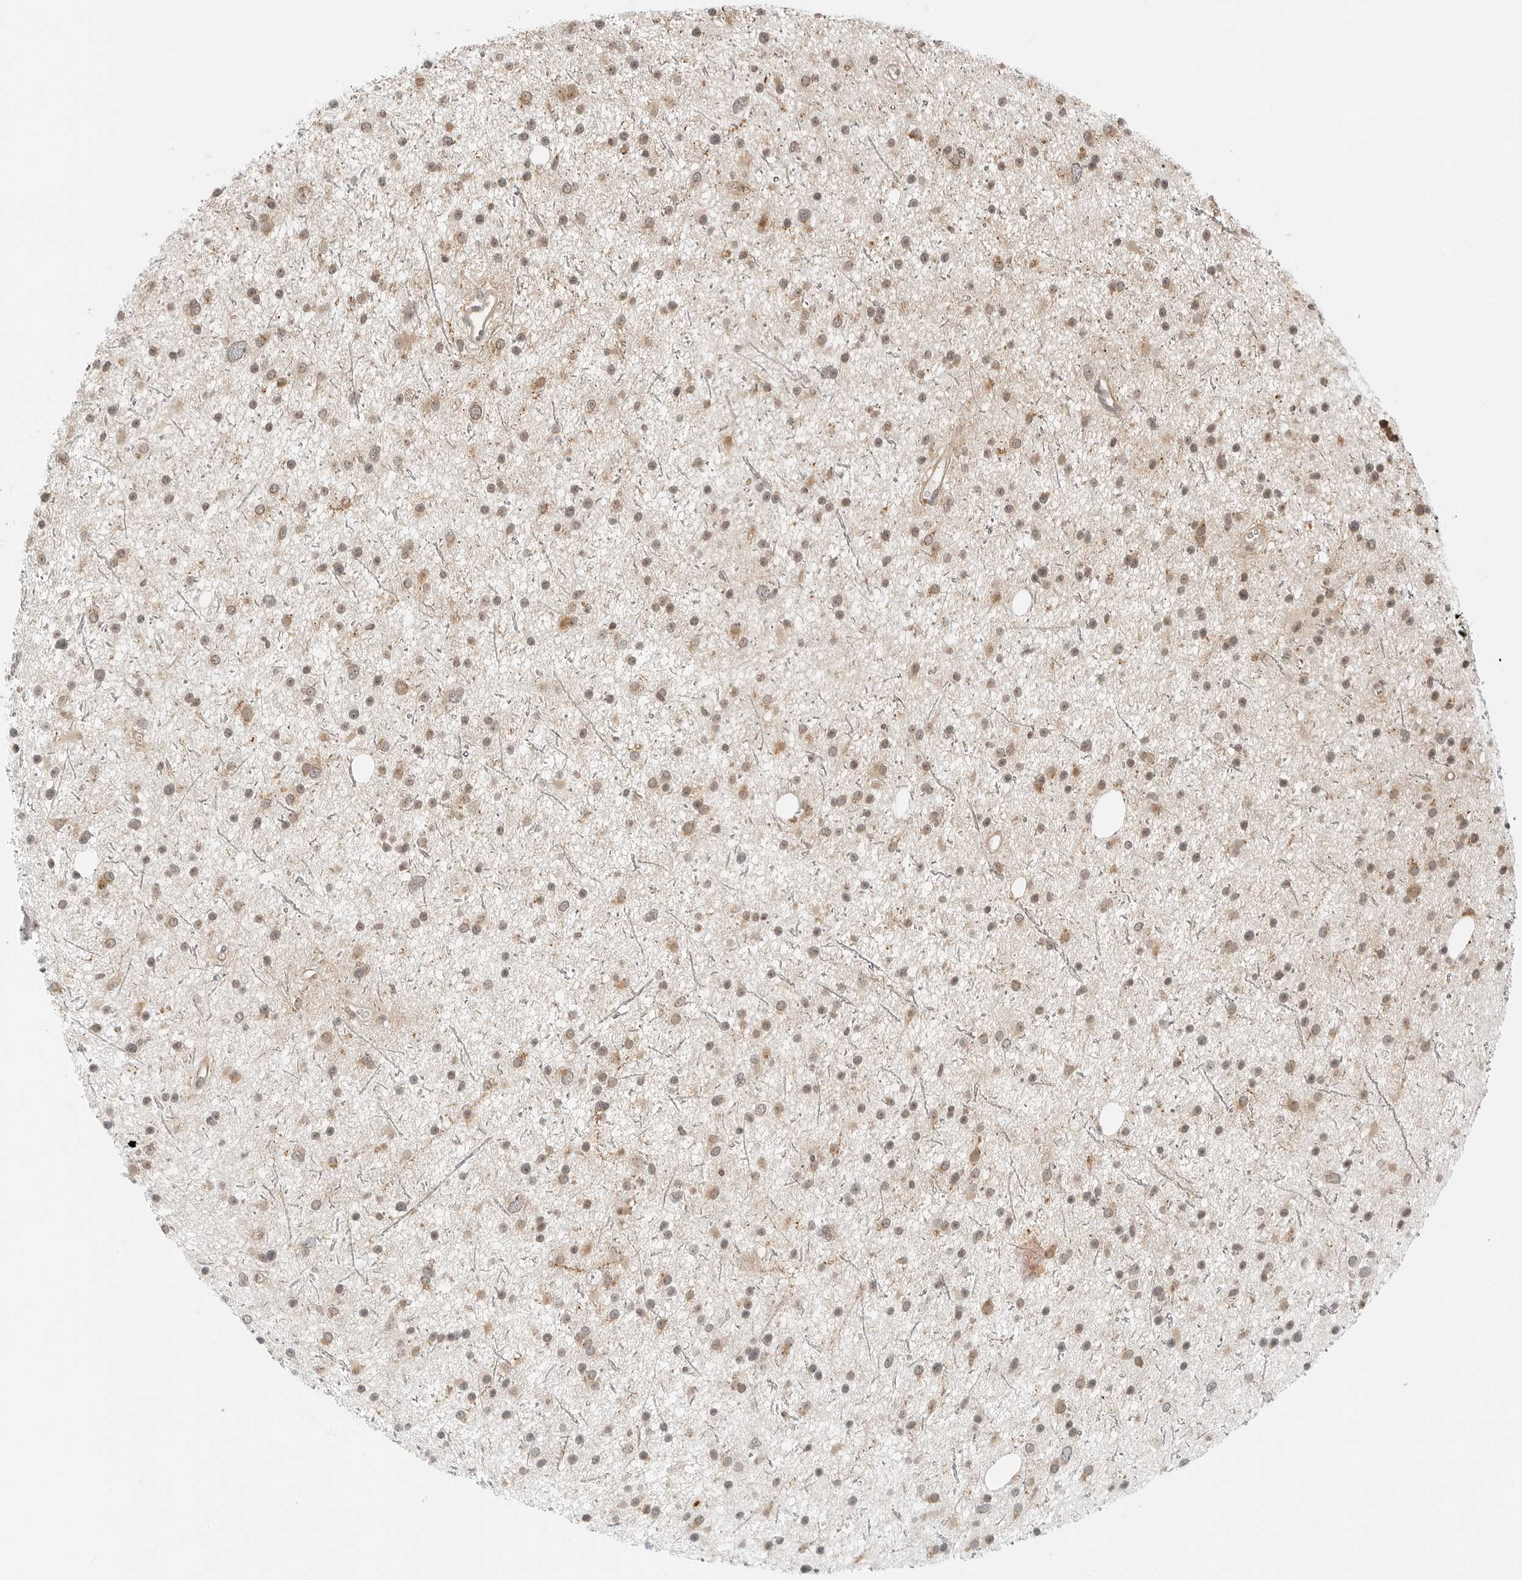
{"staining": {"intensity": "weak", "quantity": "25%-75%", "location": "cytoplasmic/membranous,nuclear"}, "tissue": "glioma", "cell_type": "Tumor cells", "image_type": "cancer", "snomed": [{"axis": "morphology", "description": "Glioma, malignant, Low grade"}, {"axis": "topography", "description": "Cerebral cortex"}], "caption": "IHC of human malignant glioma (low-grade) exhibits low levels of weak cytoplasmic/membranous and nuclear staining in approximately 25%-75% of tumor cells.", "gene": "IQCC", "patient": {"sex": "female", "age": 39}}